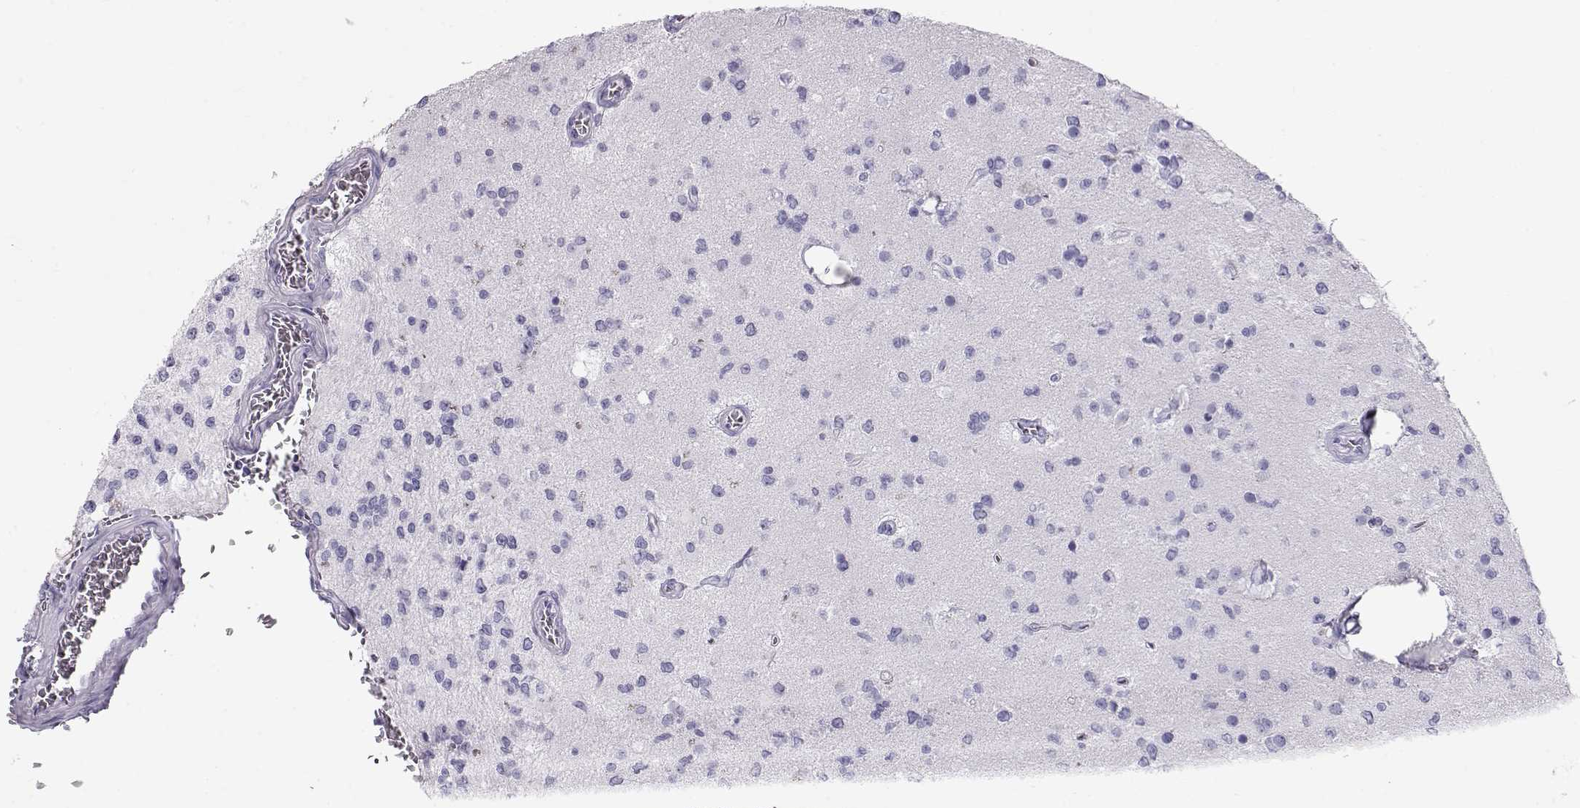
{"staining": {"intensity": "negative", "quantity": "none", "location": "none"}, "tissue": "glioma", "cell_type": "Tumor cells", "image_type": "cancer", "snomed": [{"axis": "morphology", "description": "Glioma, malignant, Low grade"}, {"axis": "topography", "description": "Brain"}], "caption": "The IHC micrograph has no significant positivity in tumor cells of glioma tissue. (Brightfield microscopy of DAB immunohistochemistry at high magnification).", "gene": "RD3", "patient": {"sex": "female", "age": 45}}